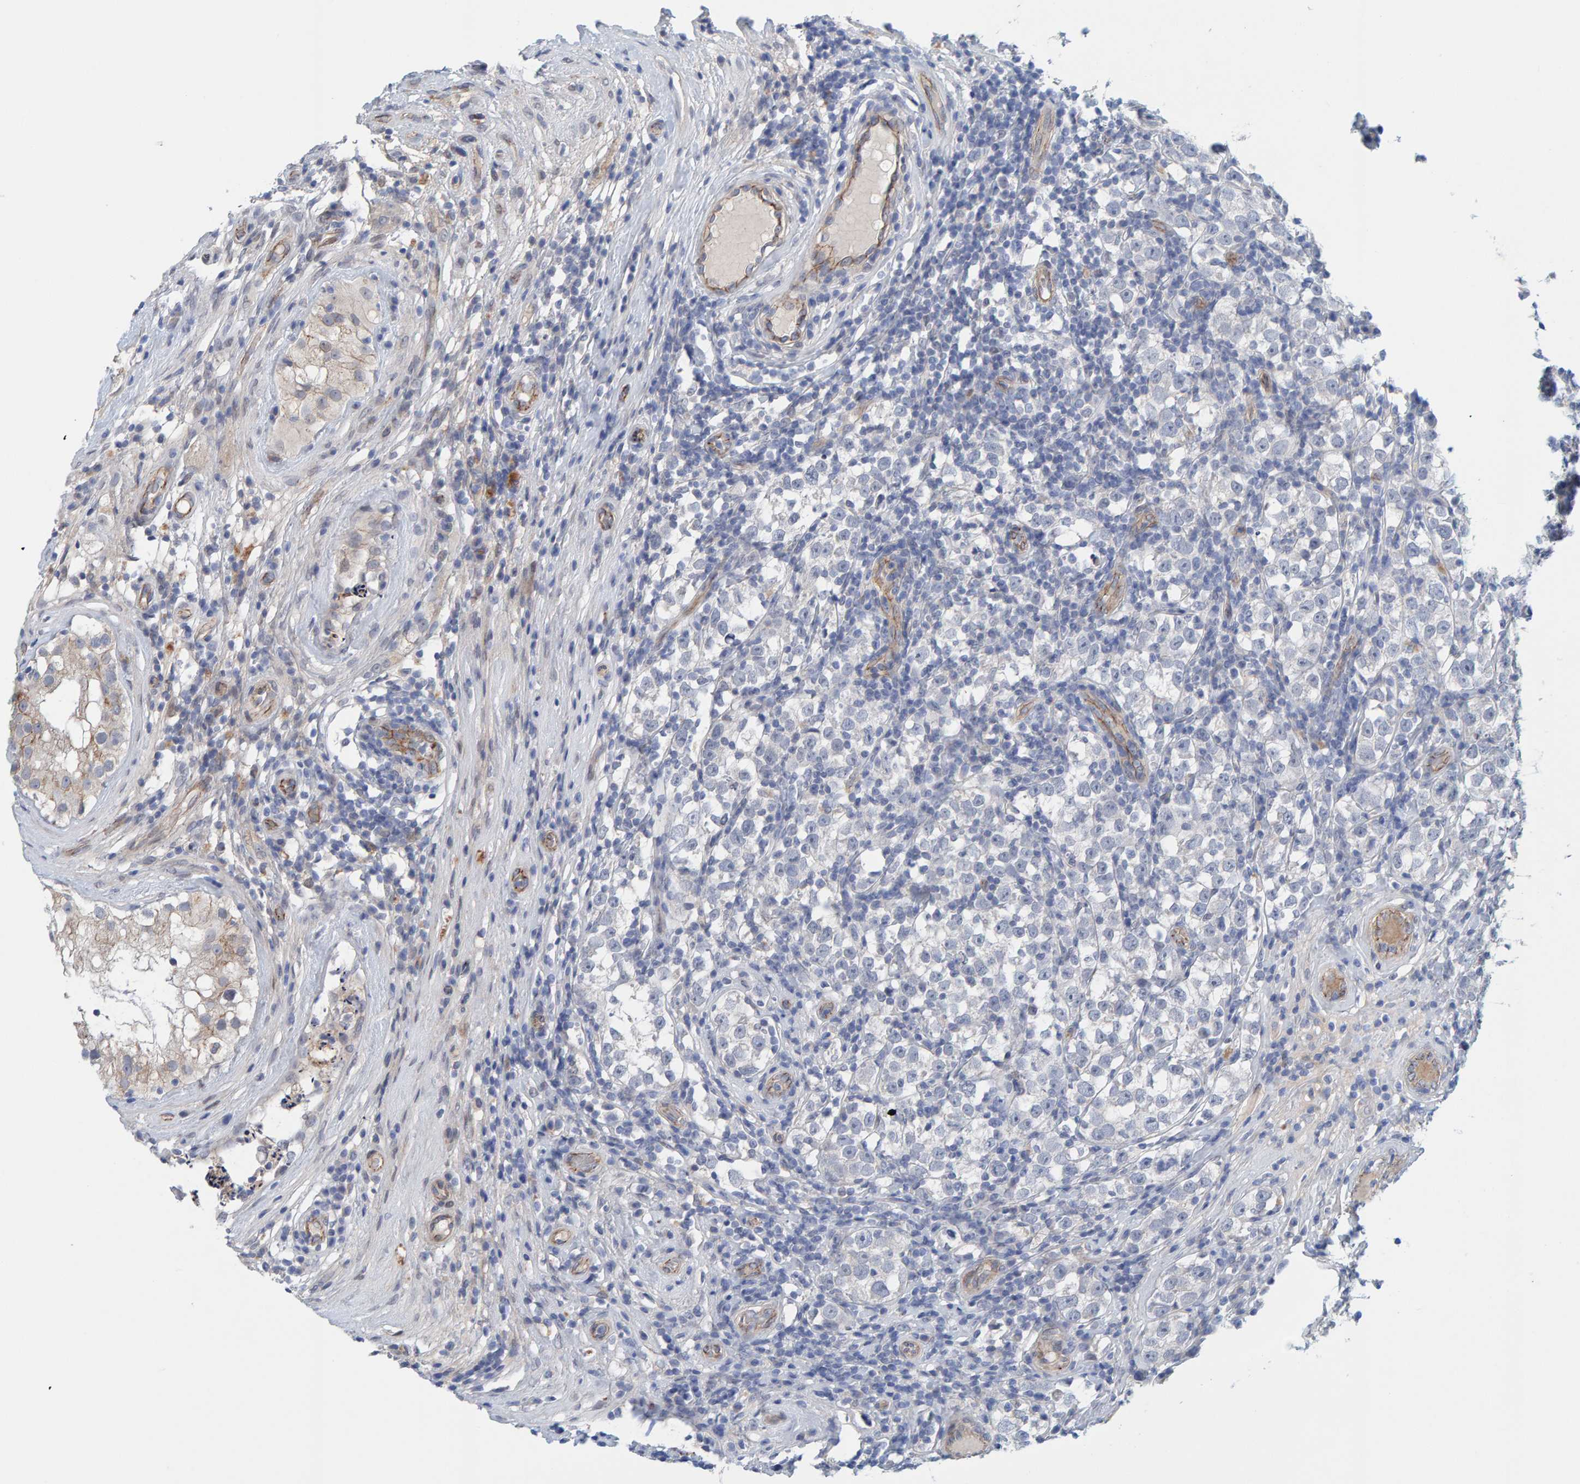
{"staining": {"intensity": "negative", "quantity": "none", "location": "none"}, "tissue": "testis cancer", "cell_type": "Tumor cells", "image_type": "cancer", "snomed": [{"axis": "morphology", "description": "Normal tissue, NOS"}, {"axis": "morphology", "description": "Seminoma, NOS"}, {"axis": "topography", "description": "Testis"}], "caption": "IHC of testis cancer demonstrates no expression in tumor cells. (Brightfield microscopy of DAB (3,3'-diaminobenzidine) immunohistochemistry (IHC) at high magnification).", "gene": "KRBA2", "patient": {"sex": "male", "age": 43}}